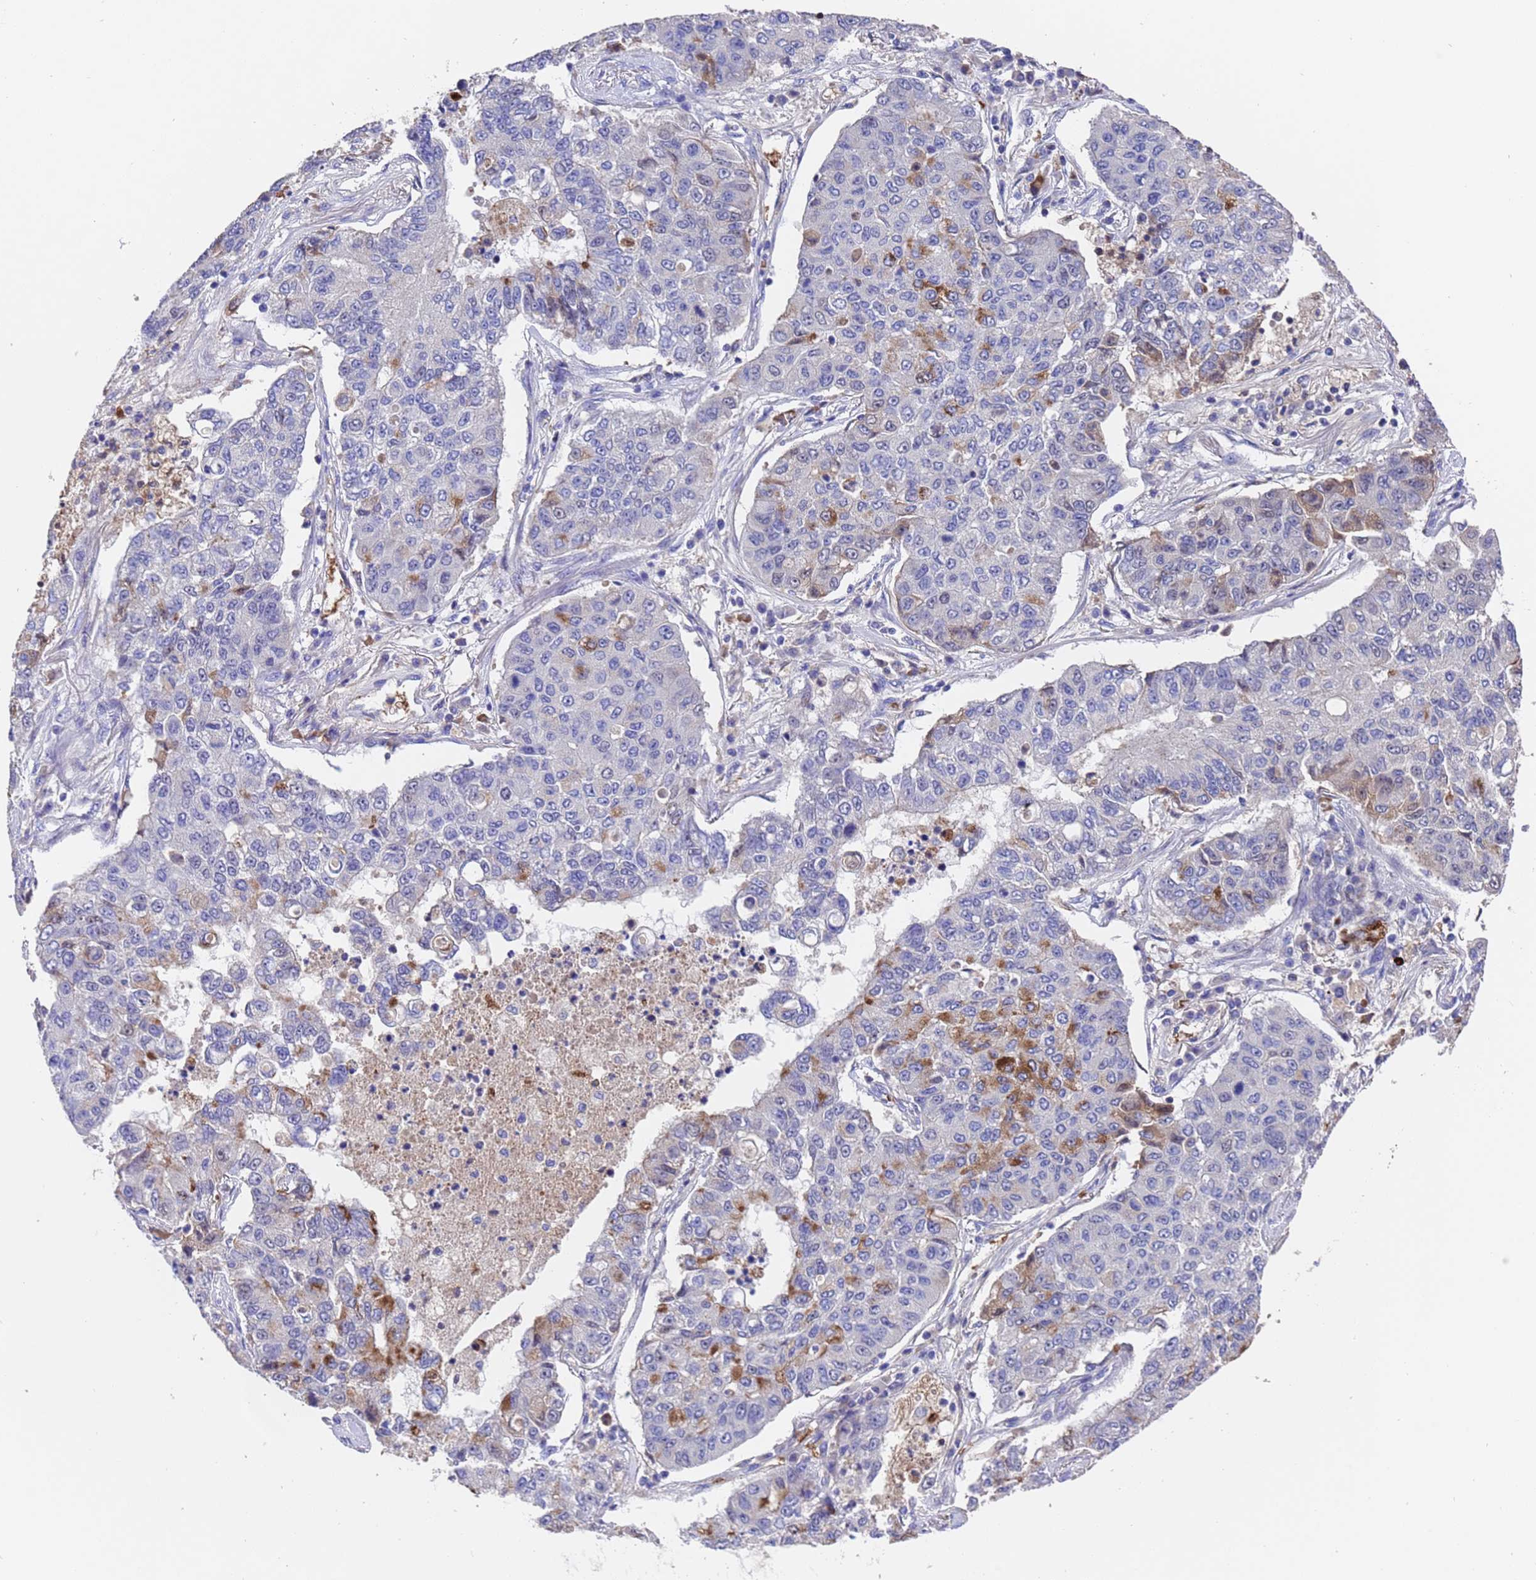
{"staining": {"intensity": "moderate", "quantity": "<25%", "location": "cytoplasmic/membranous"}, "tissue": "lung cancer", "cell_type": "Tumor cells", "image_type": "cancer", "snomed": [{"axis": "morphology", "description": "Squamous cell carcinoma, NOS"}, {"axis": "topography", "description": "Lung"}], "caption": "Human lung cancer stained with a brown dye exhibits moderate cytoplasmic/membranous positive positivity in approximately <25% of tumor cells.", "gene": "ELP6", "patient": {"sex": "male", "age": 74}}